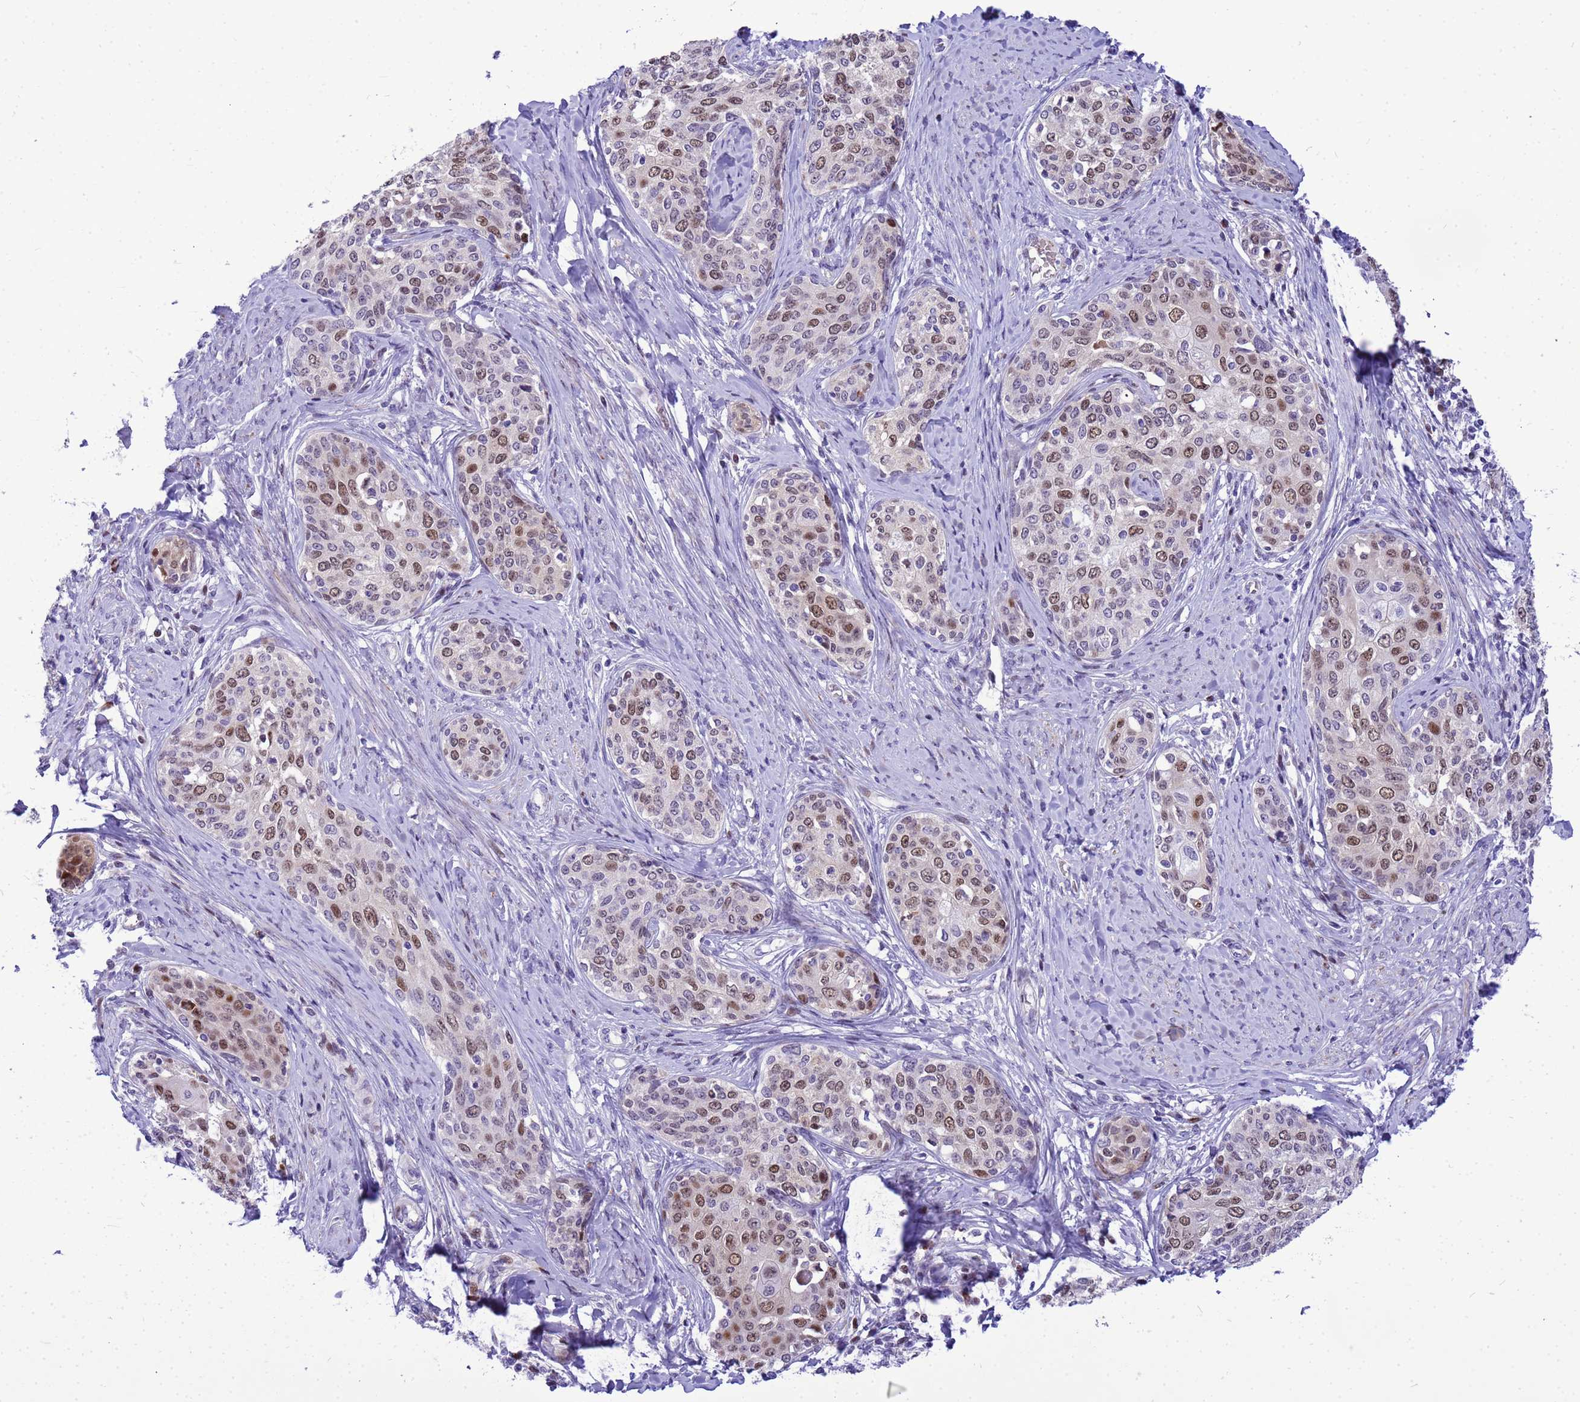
{"staining": {"intensity": "moderate", "quantity": ">75%", "location": "nuclear"}, "tissue": "cervical cancer", "cell_type": "Tumor cells", "image_type": "cancer", "snomed": [{"axis": "morphology", "description": "Squamous cell carcinoma, NOS"}, {"axis": "morphology", "description": "Adenocarcinoma, NOS"}, {"axis": "topography", "description": "Cervix"}], "caption": "Human squamous cell carcinoma (cervical) stained with a brown dye reveals moderate nuclear positive staining in about >75% of tumor cells.", "gene": "ADAMTS7", "patient": {"sex": "female", "age": 52}}